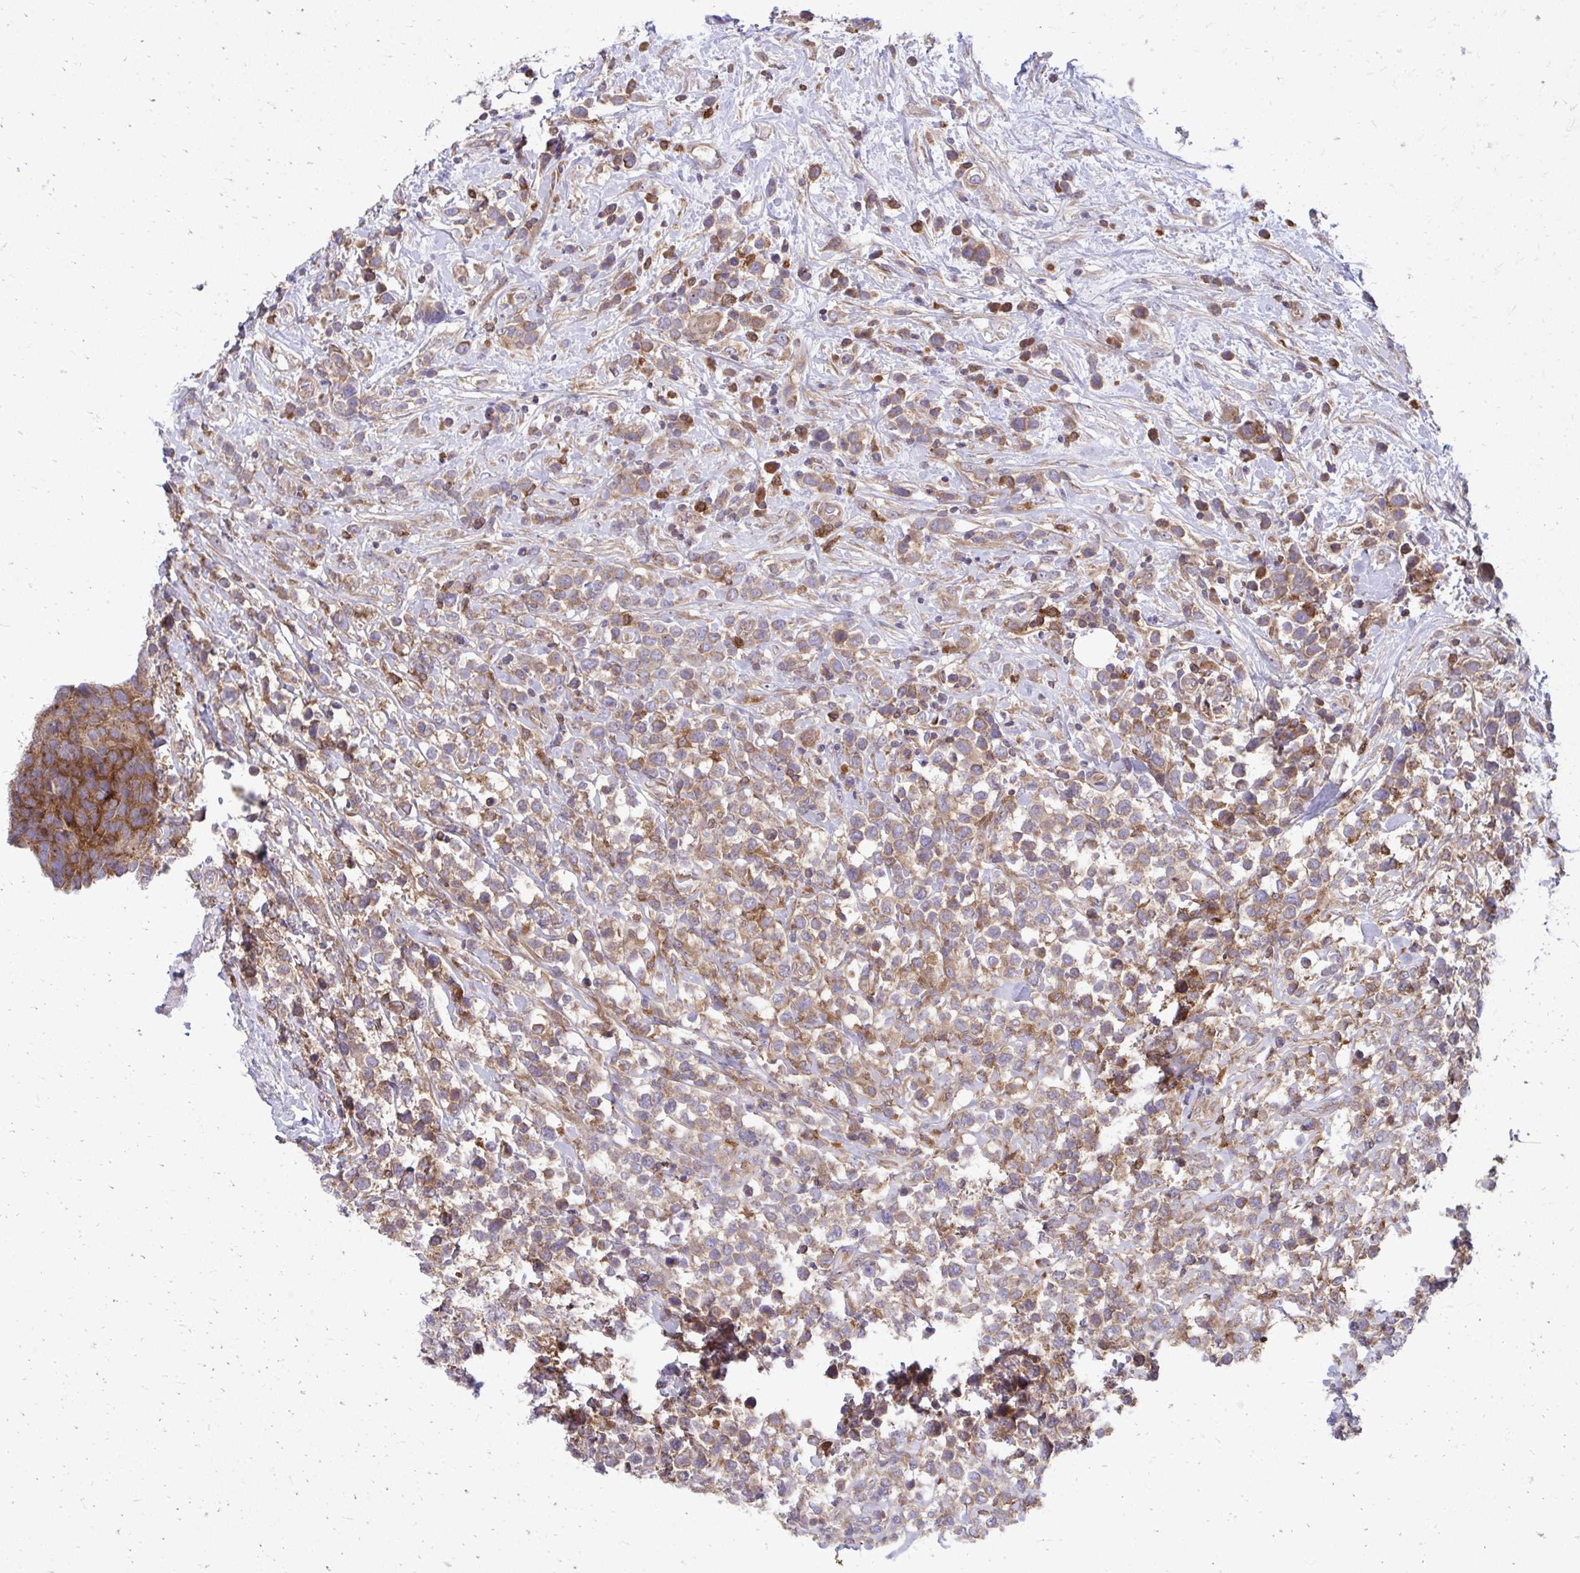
{"staining": {"intensity": "moderate", "quantity": ">75%", "location": "cytoplasmic/membranous"}, "tissue": "lymphoma", "cell_type": "Tumor cells", "image_type": "cancer", "snomed": [{"axis": "morphology", "description": "Malignant lymphoma, non-Hodgkin's type, High grade"}, {"axis": "topography", "description": "Soft tissue"}], "caption": "Human lymphoma stained with a brown dye shows moderate cytoplasmic/membranous positive staining in about >75% of tumor cells.", "gene": "ASAP1", "patient": {"sex": "female", "age": 56}}